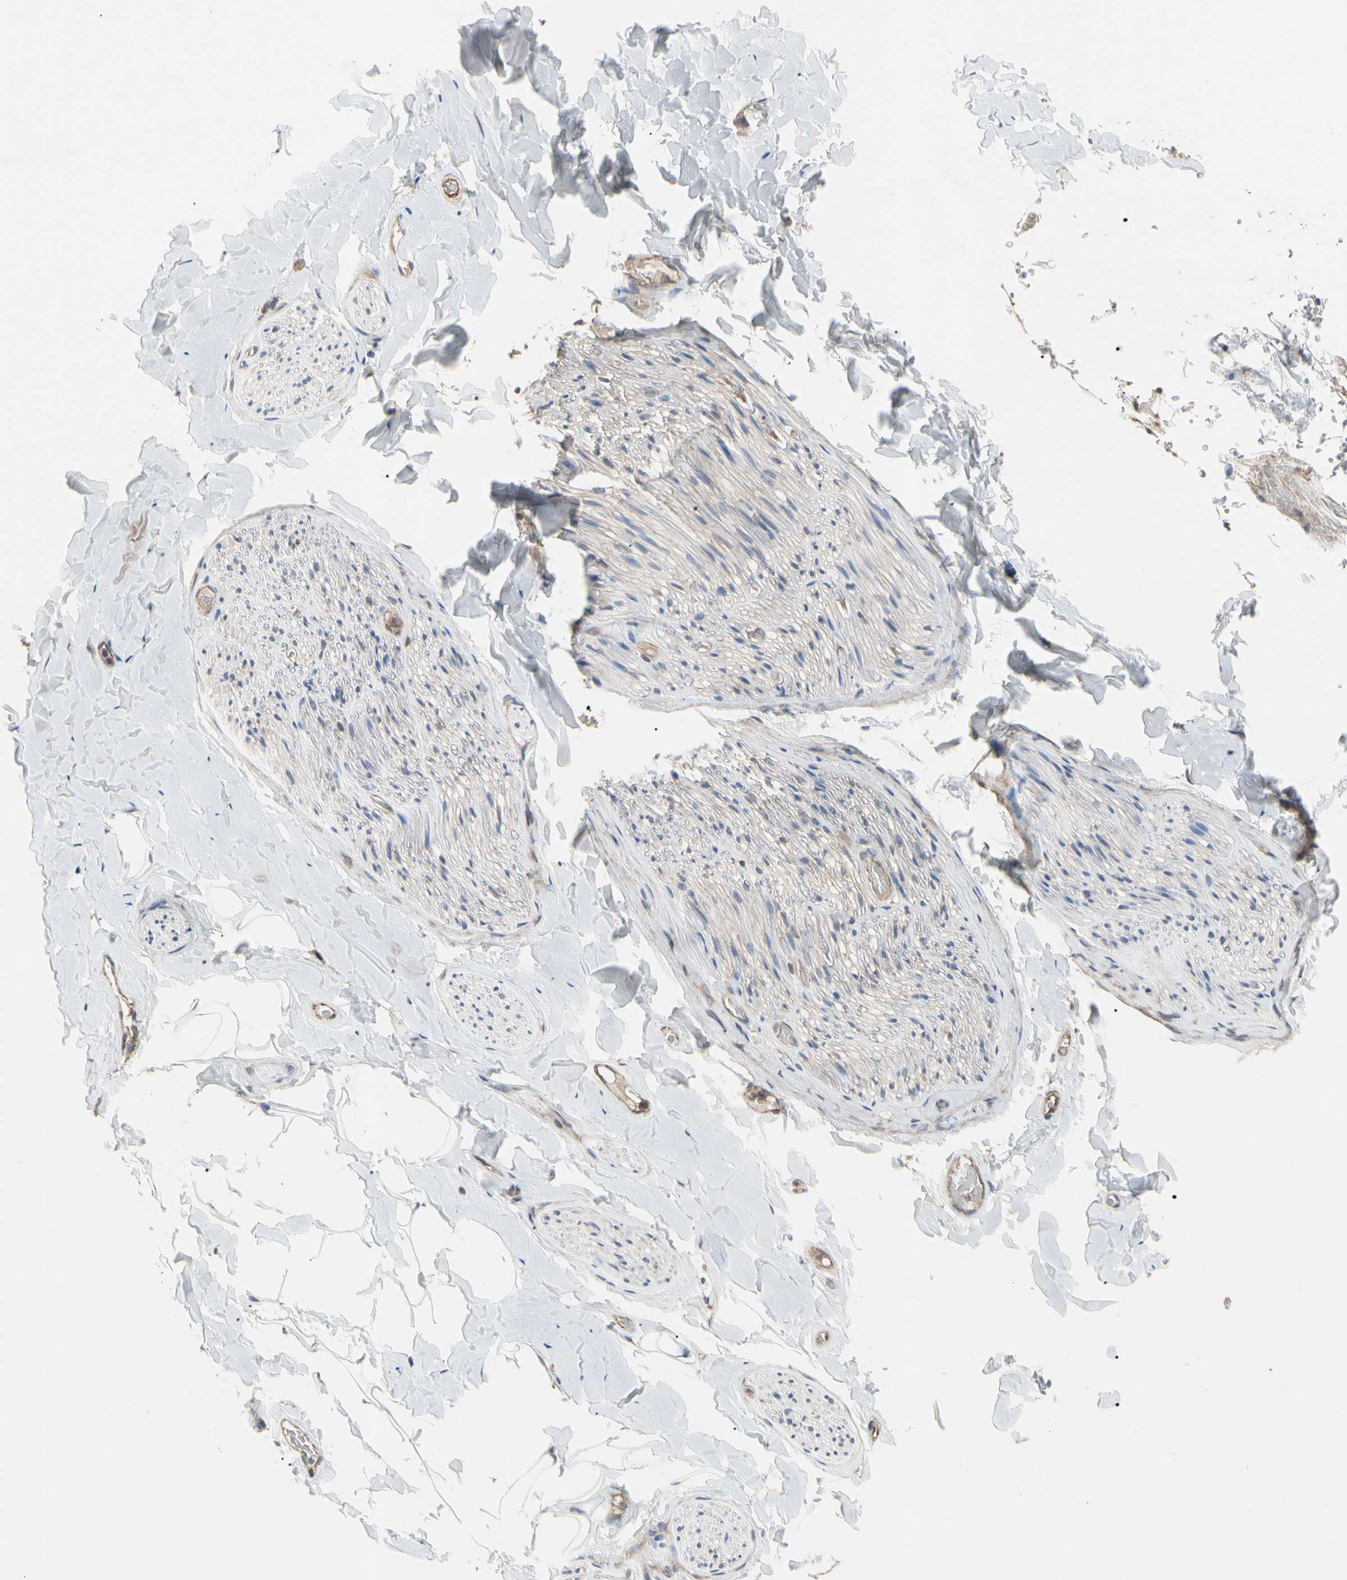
{"staining": {"intensity": "weak", "quantity": "25%-75%", "location": "cytoplasmic/membranous"}, "tissue": "adipose tissue", "cell_type": "Adipocytes", "image_type": "normal", "snomed": [{"axis": "morphology", "description": "Normal tissue, NOS"}, {"axis": "topography", "description": "Peripheral nerve tissue"}], "caption": "Immunohistochemistry (IHC) of benign adipose tissue demonstrates low levels of weak cytoplasmic/membranous positivity in approximately 25%-75% of adipocytes. The staining was performed using DAB (3,3'-diaminobenzidine), with brown indicating positive protein expression. Nuclei are stained blue with hematoxylin.", "gene": "DPP8", "patient": {"sex": "male", "age": 70}}